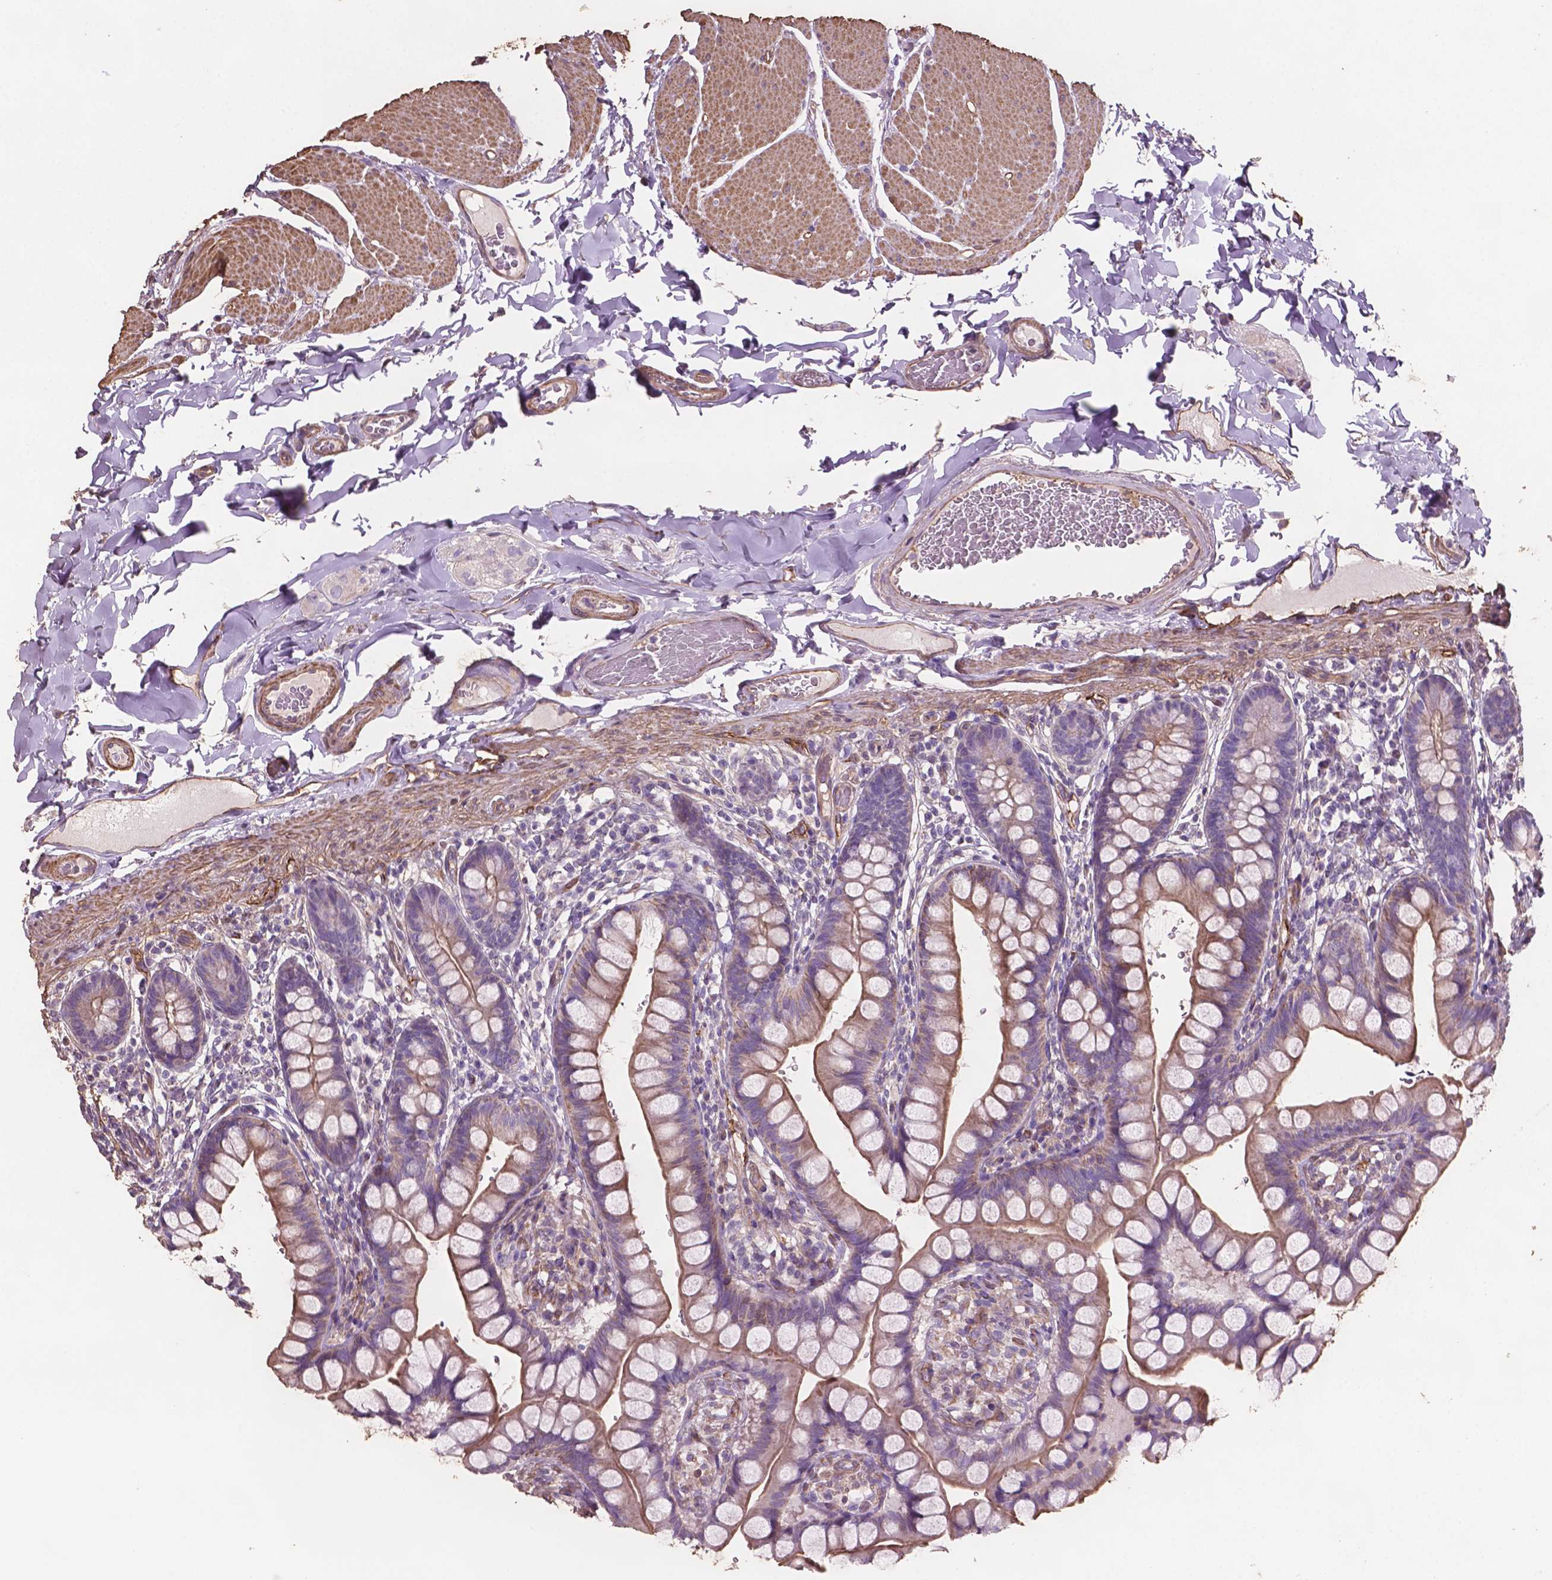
{"staining": {"intensity": "moderate", "quantity": ">75%", "location": "cytoplasmic/membranous"}, "tissue": "small intestine", "cell_type": "Glandular cells", "image_type": "normal", "snomed": [{"axis": "morphology", "description": "Normal tissue, NOS"}, {"axis": "topography", "description": "Small intestine"}], "caption": "Protein analysis of benign small intestine demonstrates moderate cytoplasmic/membranous positivity in about >75% of glandular cells. (Brightfield microscopy of DAB IHC at high magnification).", "gene": "COMMD4", "patient": {"sex": "male", "age": 70}}